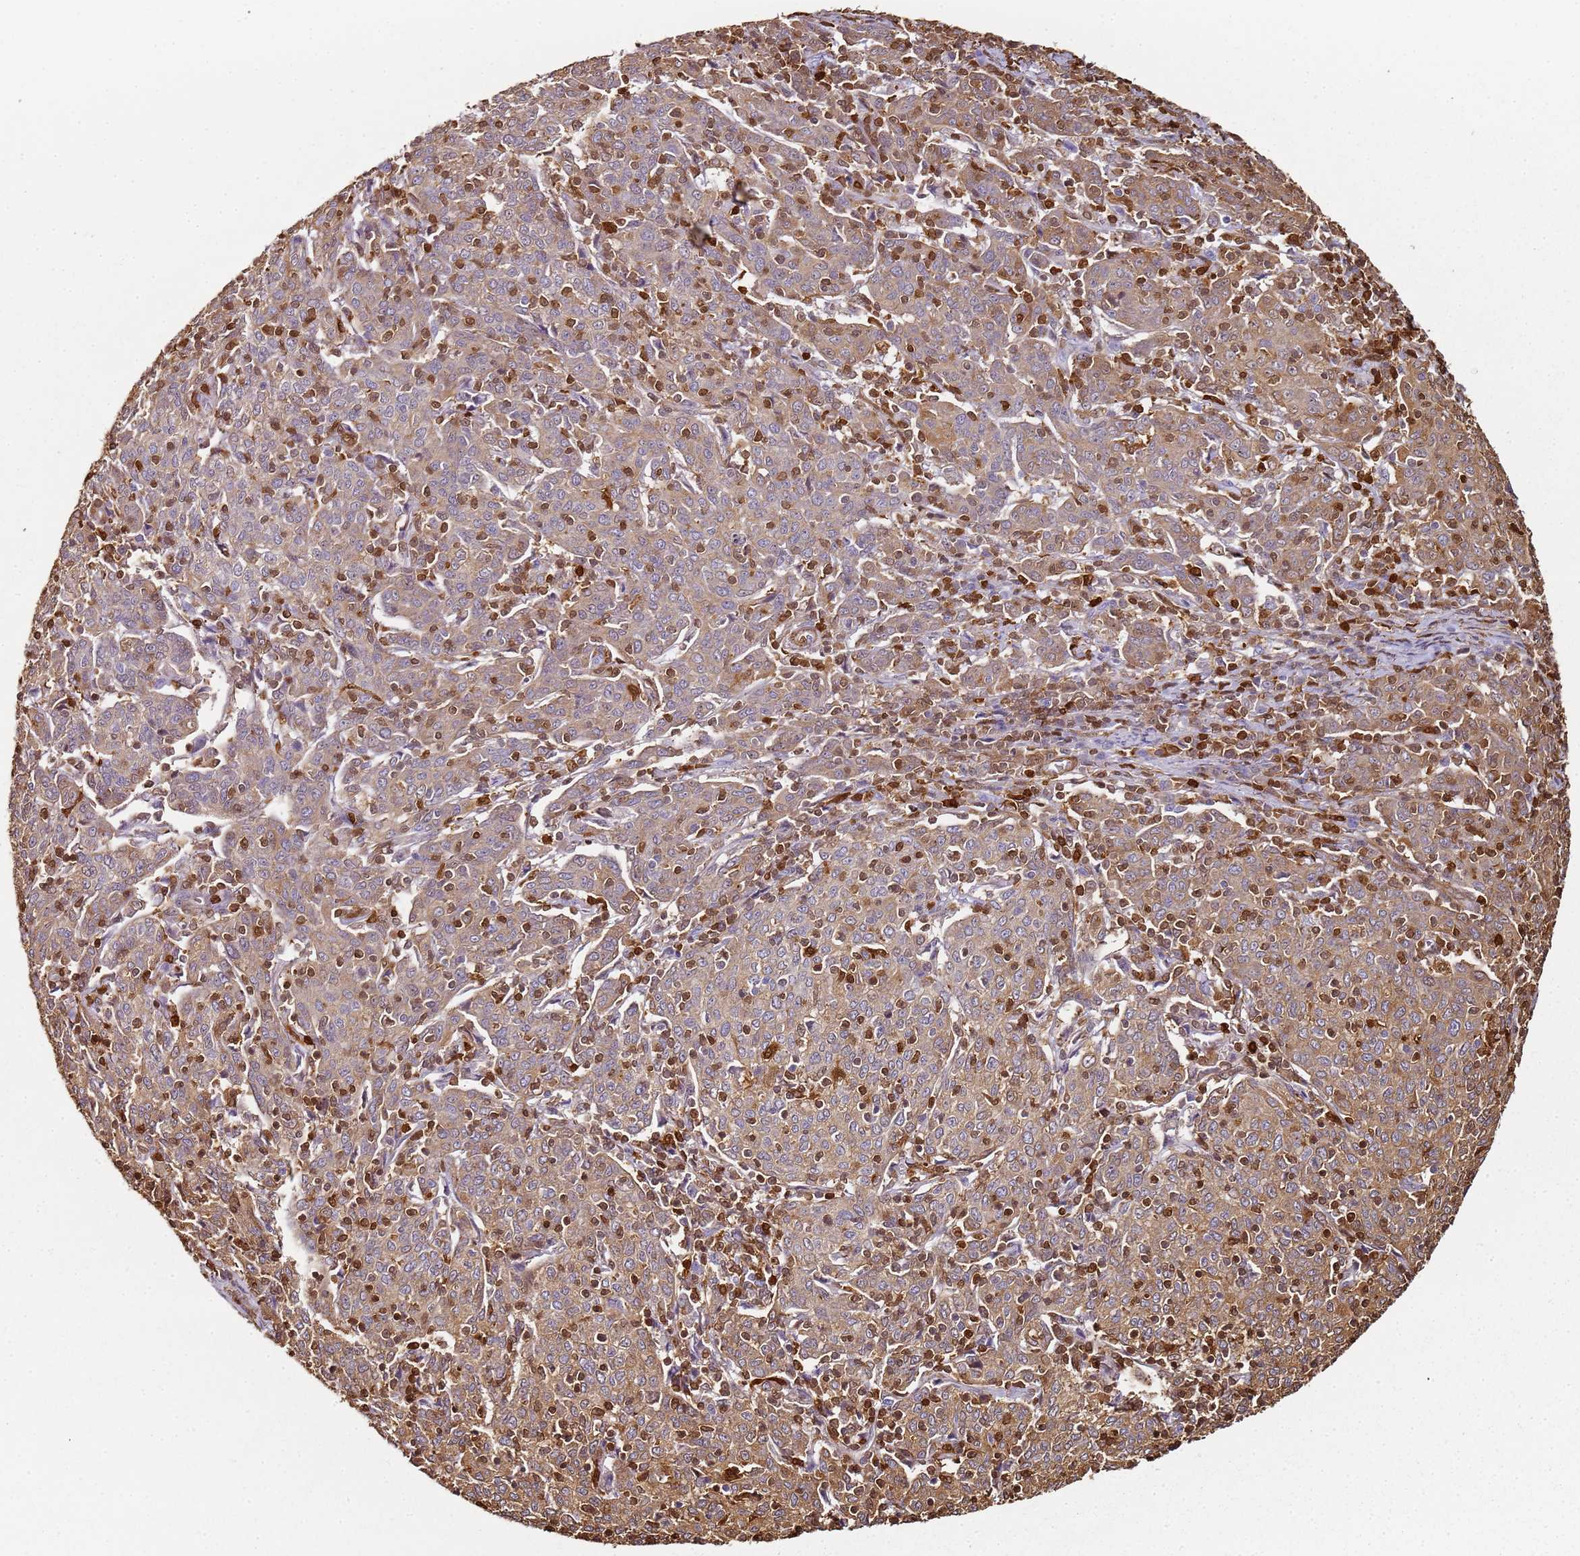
{"staining": {"intensity": "moderate", "quantity": ">75%", "location": "cytoplasmic/membranous,nuclear"}, "tissue": "cervical cancer", "cell_type": "Tumor cells", "image_type": "cancer", "snomed": [{"axis": "morphology", "description": "Squamous cell carcinoma, NOS"}, {"axis": "topography", "description": "Cervix"}], "caption": "High-power microscopy captured an immunohistochemistry (IHC) micrograph of cervical squamous cell carcinoma, revealing moderate cytoplasmic/membranous and nuclear positivity in approximately >75% of tumor cells.", "gene": "S100A4", "patient": {"sex": "female", "age": 67}}